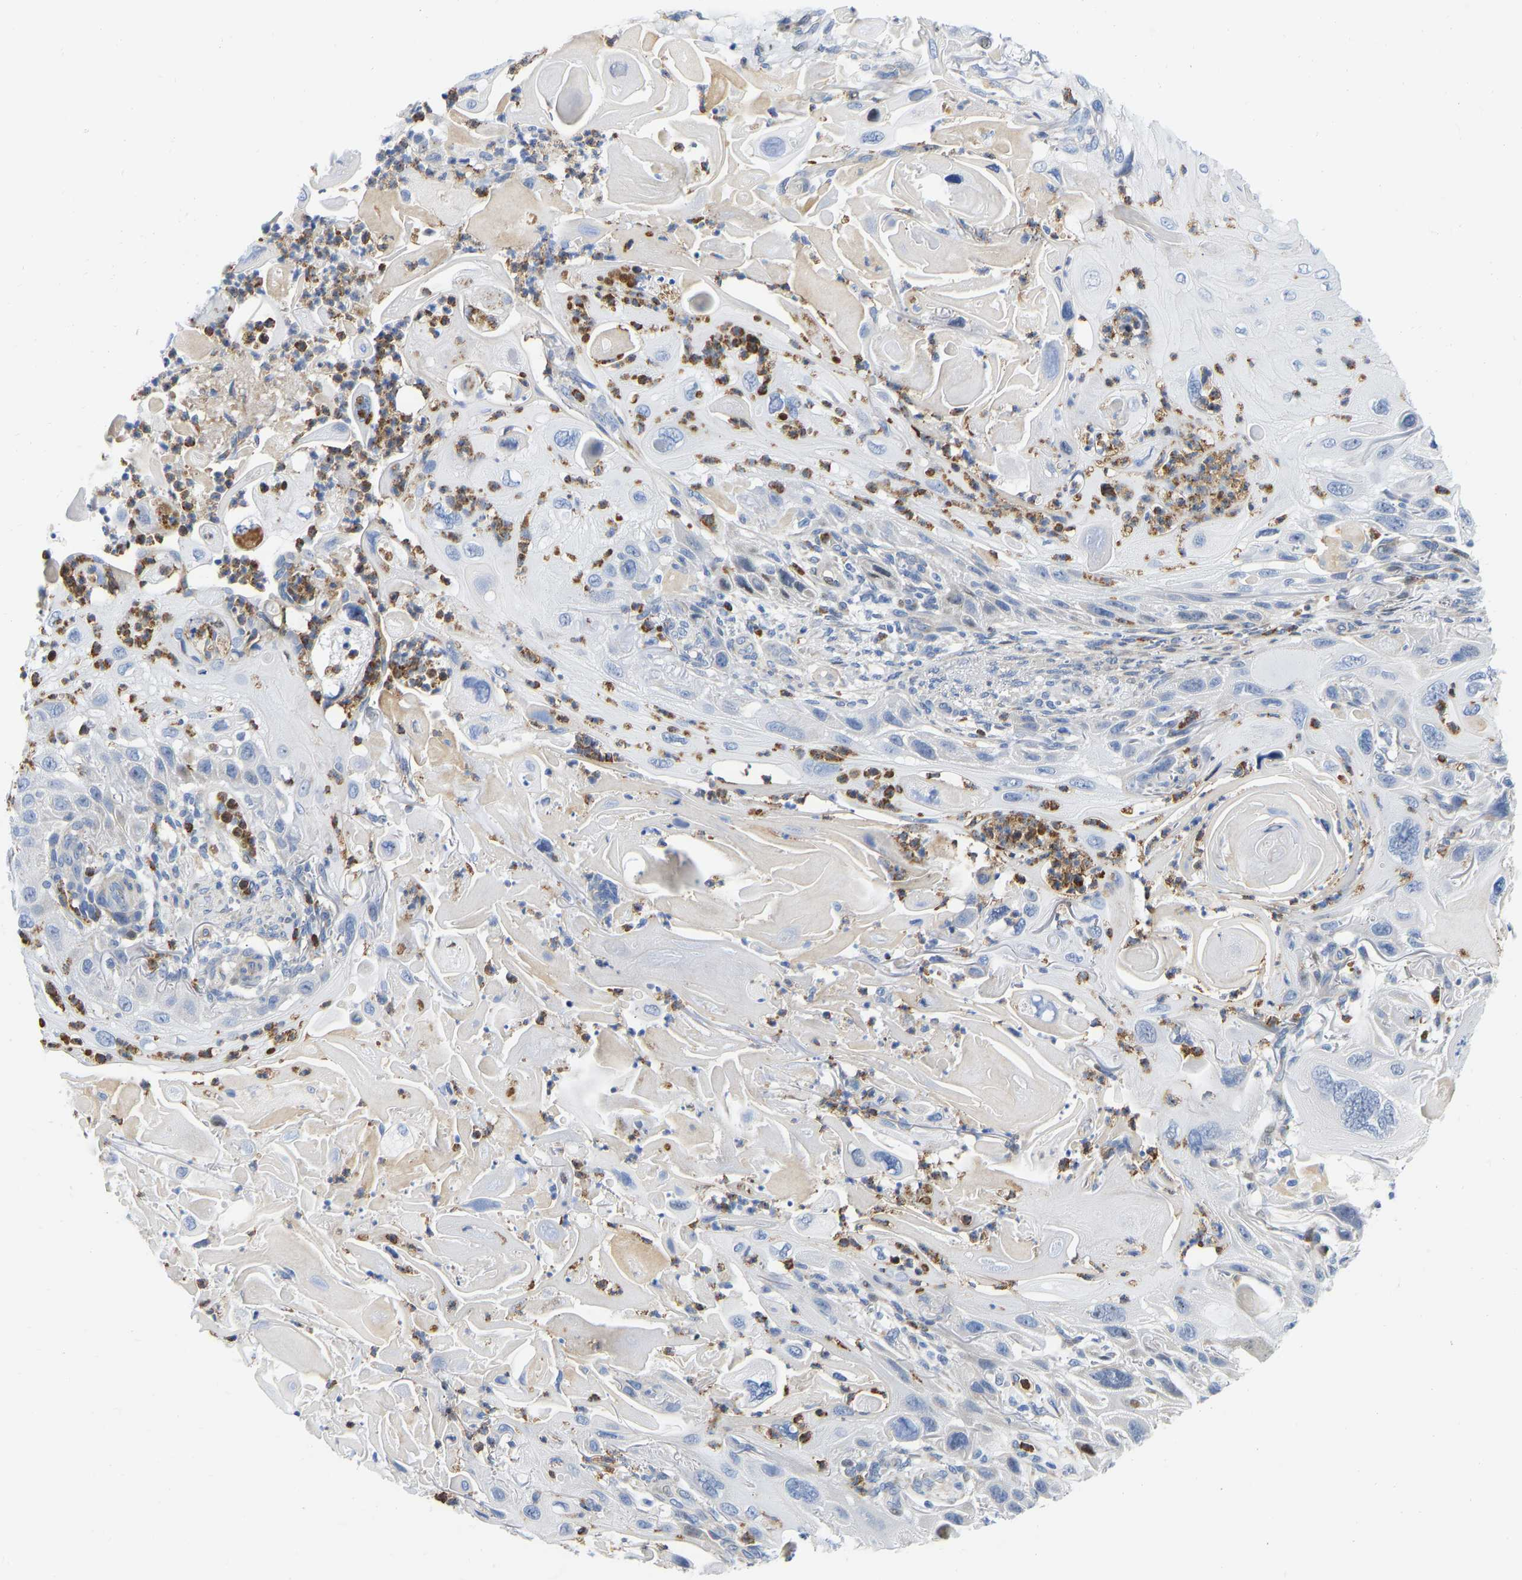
{"staining": {"intensity": "negative", "quantity": "none", "location": "none"}, "tissue": "skin cancer", "cell_type": "Tumor cells", "image_type": "cancer", "snomed": [{"axis": "morphology", "description": "Squamous cell carcinoma, NOS"}, {"axis": "topography", "description": "Skin"}], "caption": "Tumor cells show no significant protein positivity in skin cancer (squamous cell carcinoma).", "gene": "HDAC5", "patient": {"sex": "female", "age": 77}}